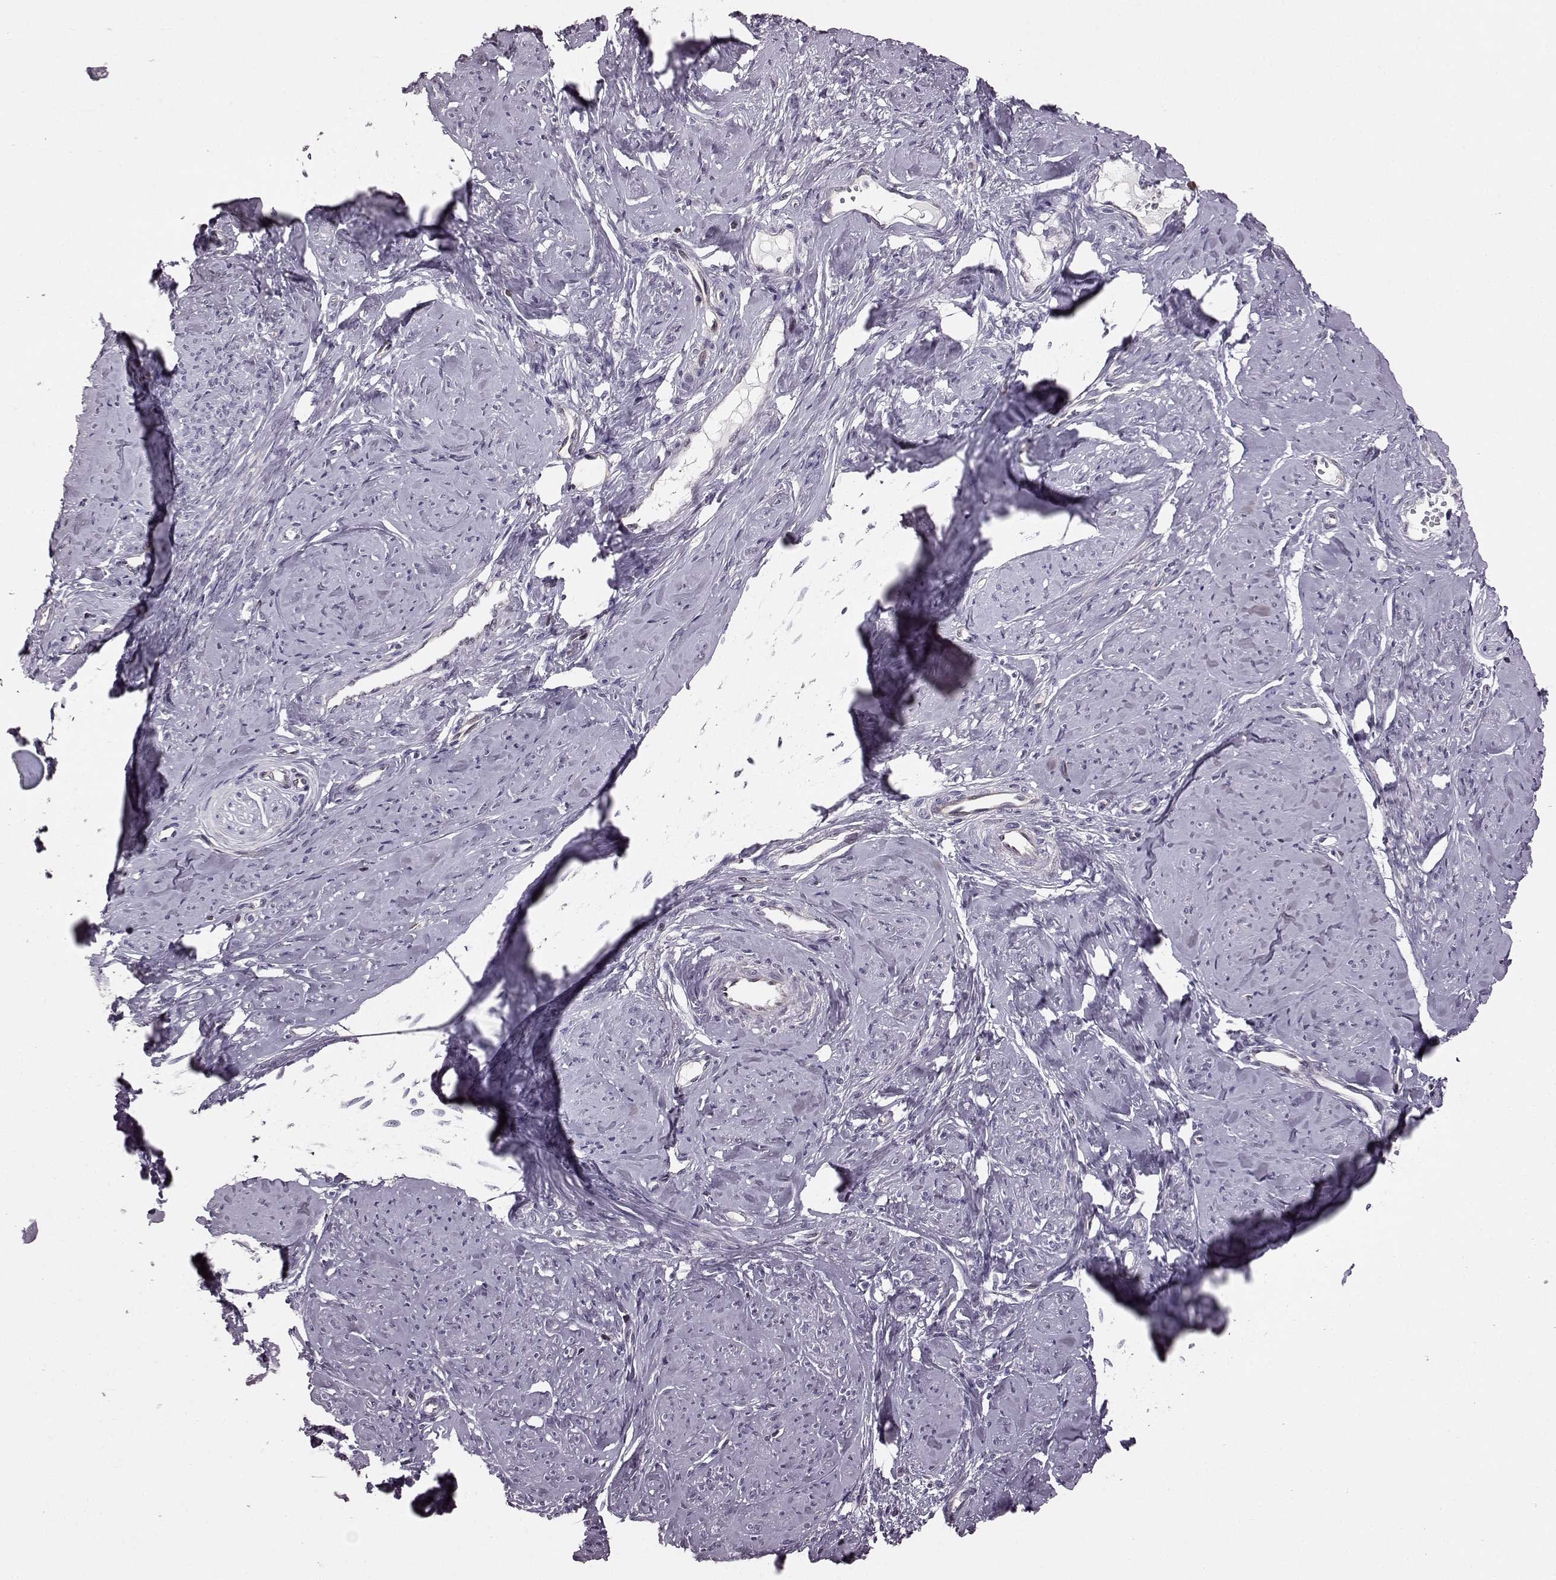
{"staining": {"intensity": "weak", "quantity": "<25%", "location": "cytoplasmic/membranous"}, "tissue": "smooth muscle", "cell_type": "Smooth muscle cells", "image_type": "normal", "snomed": [{"axis": "morphology", "description": "Normal tissue, NOS"}, {"axis": "topography", "description": "Smooth muscle"}], "caption": "Histopathology image shows no significant protein staining in smooth muscle cells of benign smooth muscle. (DAB (3,3'-diaminobenzidine) immunohistochemistry (IHC) with hematoxylin counter stain).", "gene": "CDC42SE1", "patient": {"sex": "female", "age": 48}}